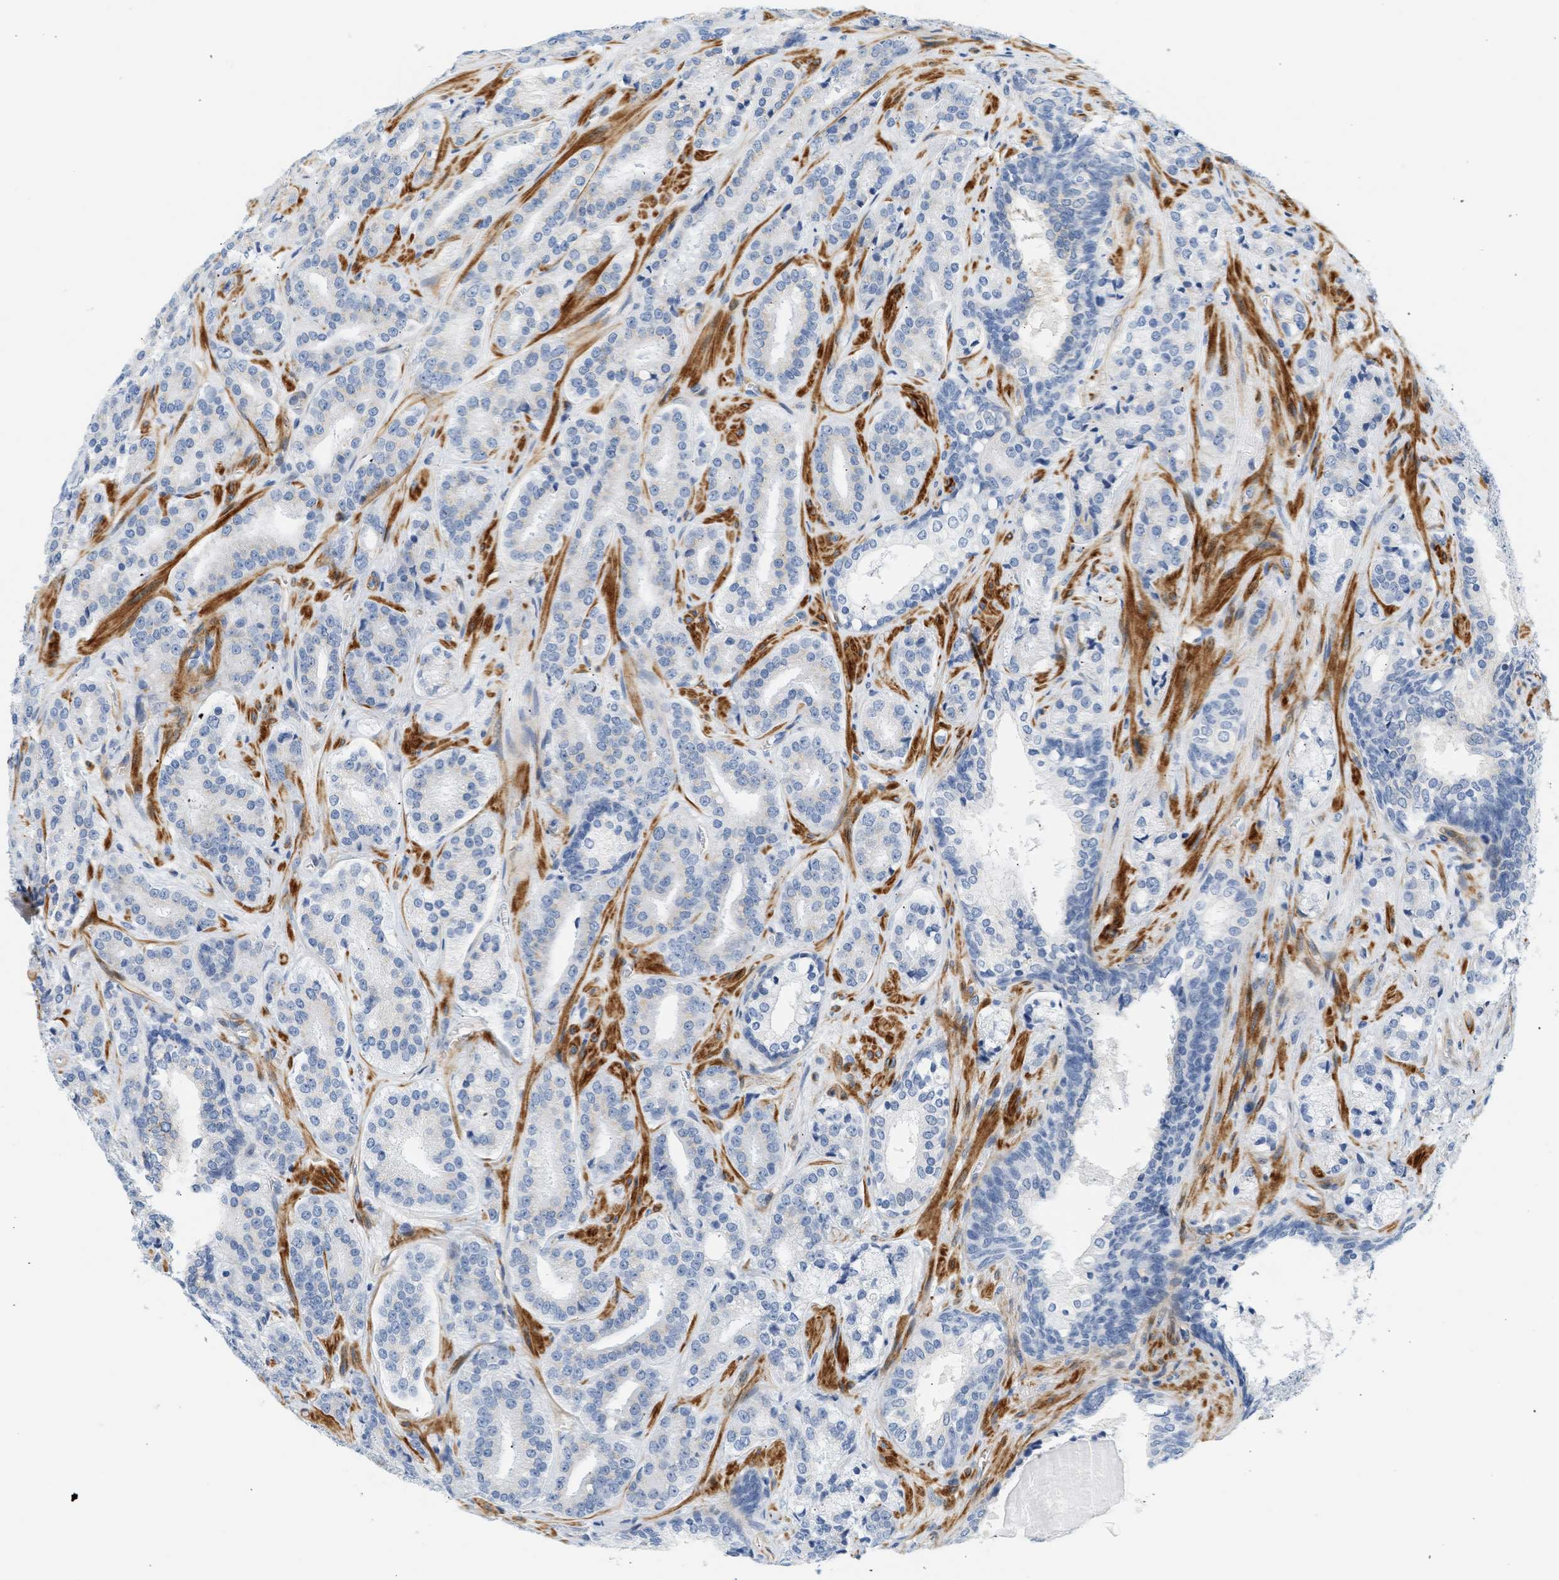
{"staining": {"intensity": "negative", "quantity": "none", "location": "none"}, "tissue": "prostate cancer", "cell_type": "Tumor cells", "image_type": "cancer", "snomed": [{"axis": "morphology", "description": "Adenocarcinoma, High grade"}, {"axis": "topography", "description": "Prostate"}], "caption": "Tumor cells show no significant protein expression in prostate cancer (high-grade adenocarcinoma).", "gene": "SLC30A7", "patient": {"sex": "male", "age": 60}}